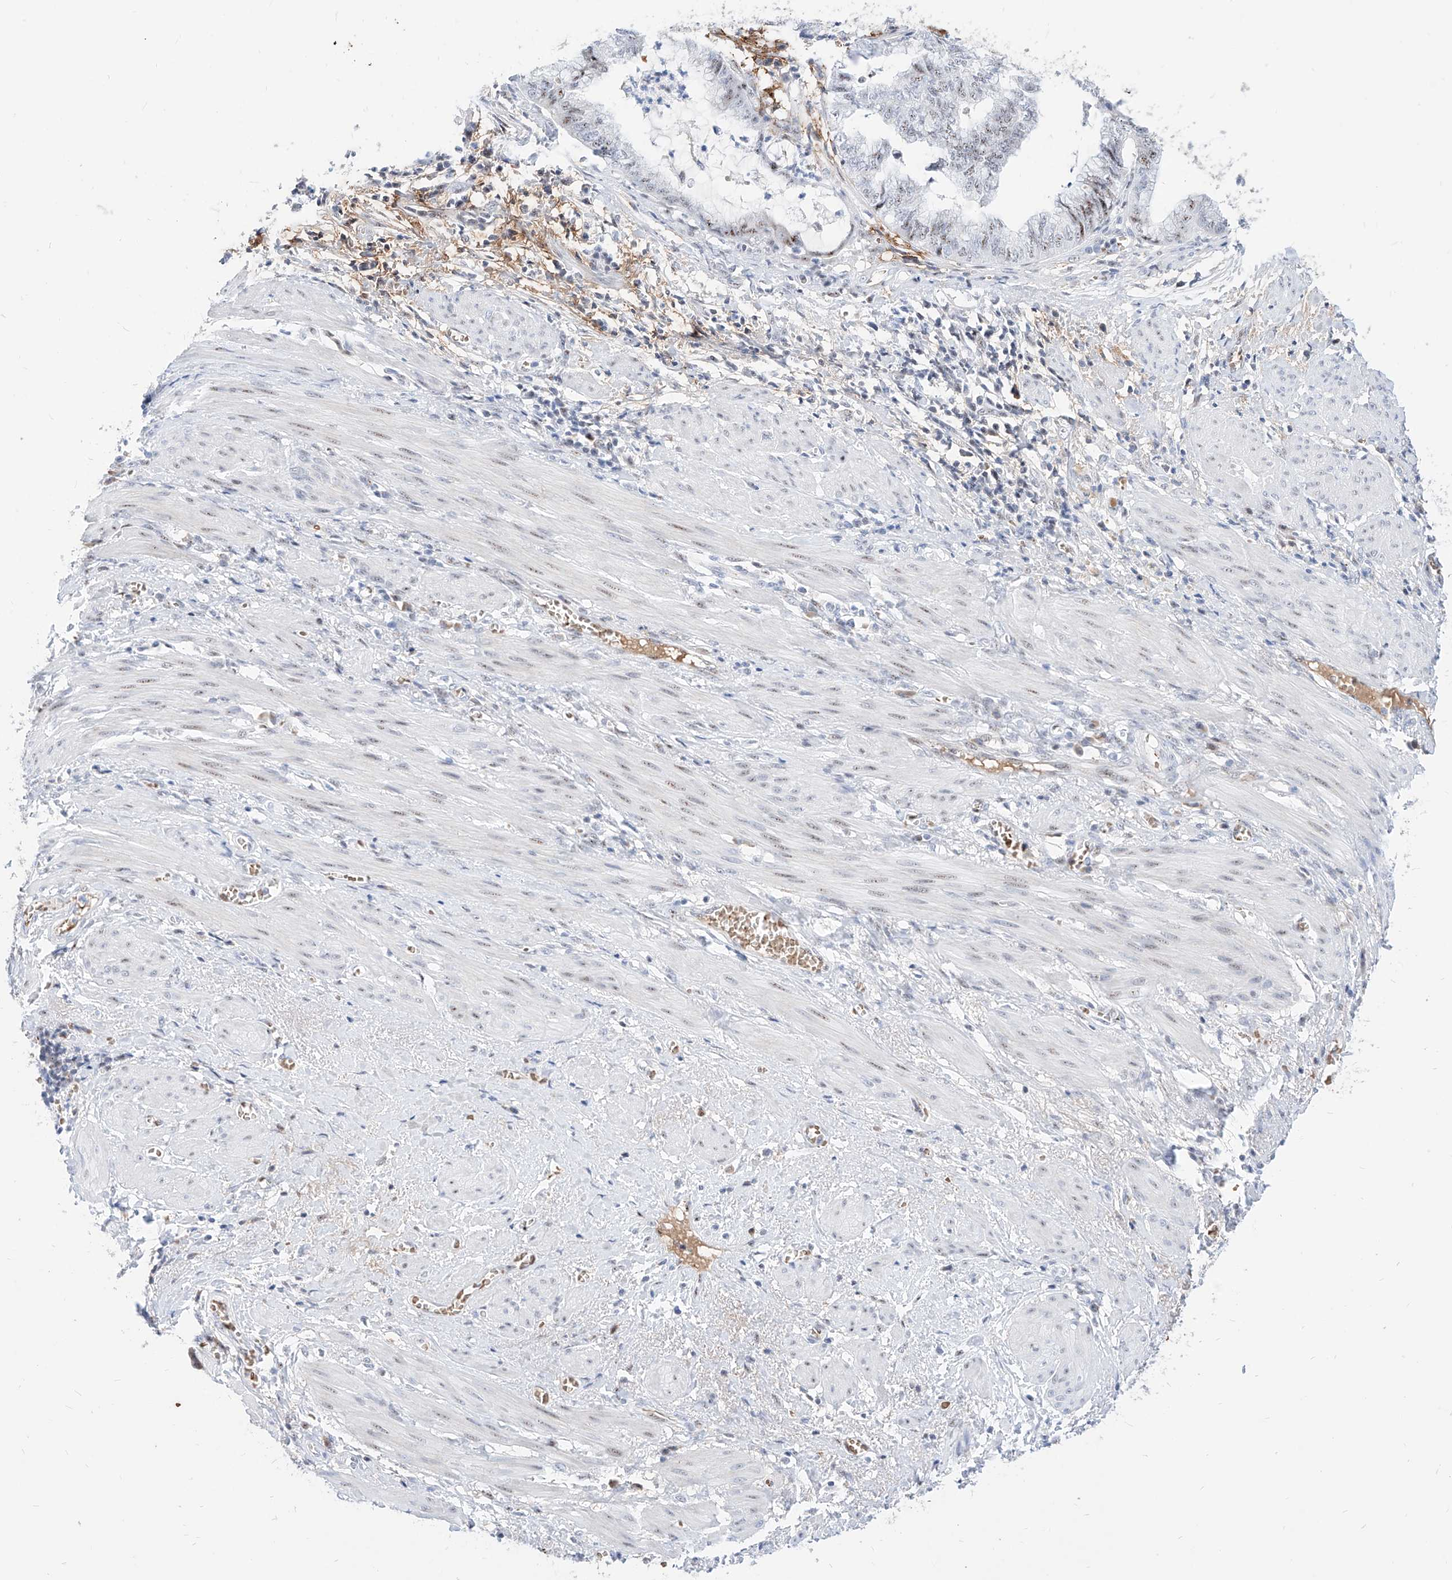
{"staining": {"intensity": "weak", "quantity": "<25%", "location": "nuclear"}, "tissue": "endometrial cancer", "cell_type": "Tumor cells", "image_type": "cancer", "snomed": [{"axis": "morphology", "description": "Necrosis, NOS"}, {"axis": "morphology", "description": "Adenocarcinoma, NOS"}, {"axis": "topography", "description": "Endometrium"}], "caption": "Endometrial cancer stained for a protein using IHC reveals no staining tumor cells.", "gene": "ZFP42", "patient": {"sex": "female", "age": 79}}